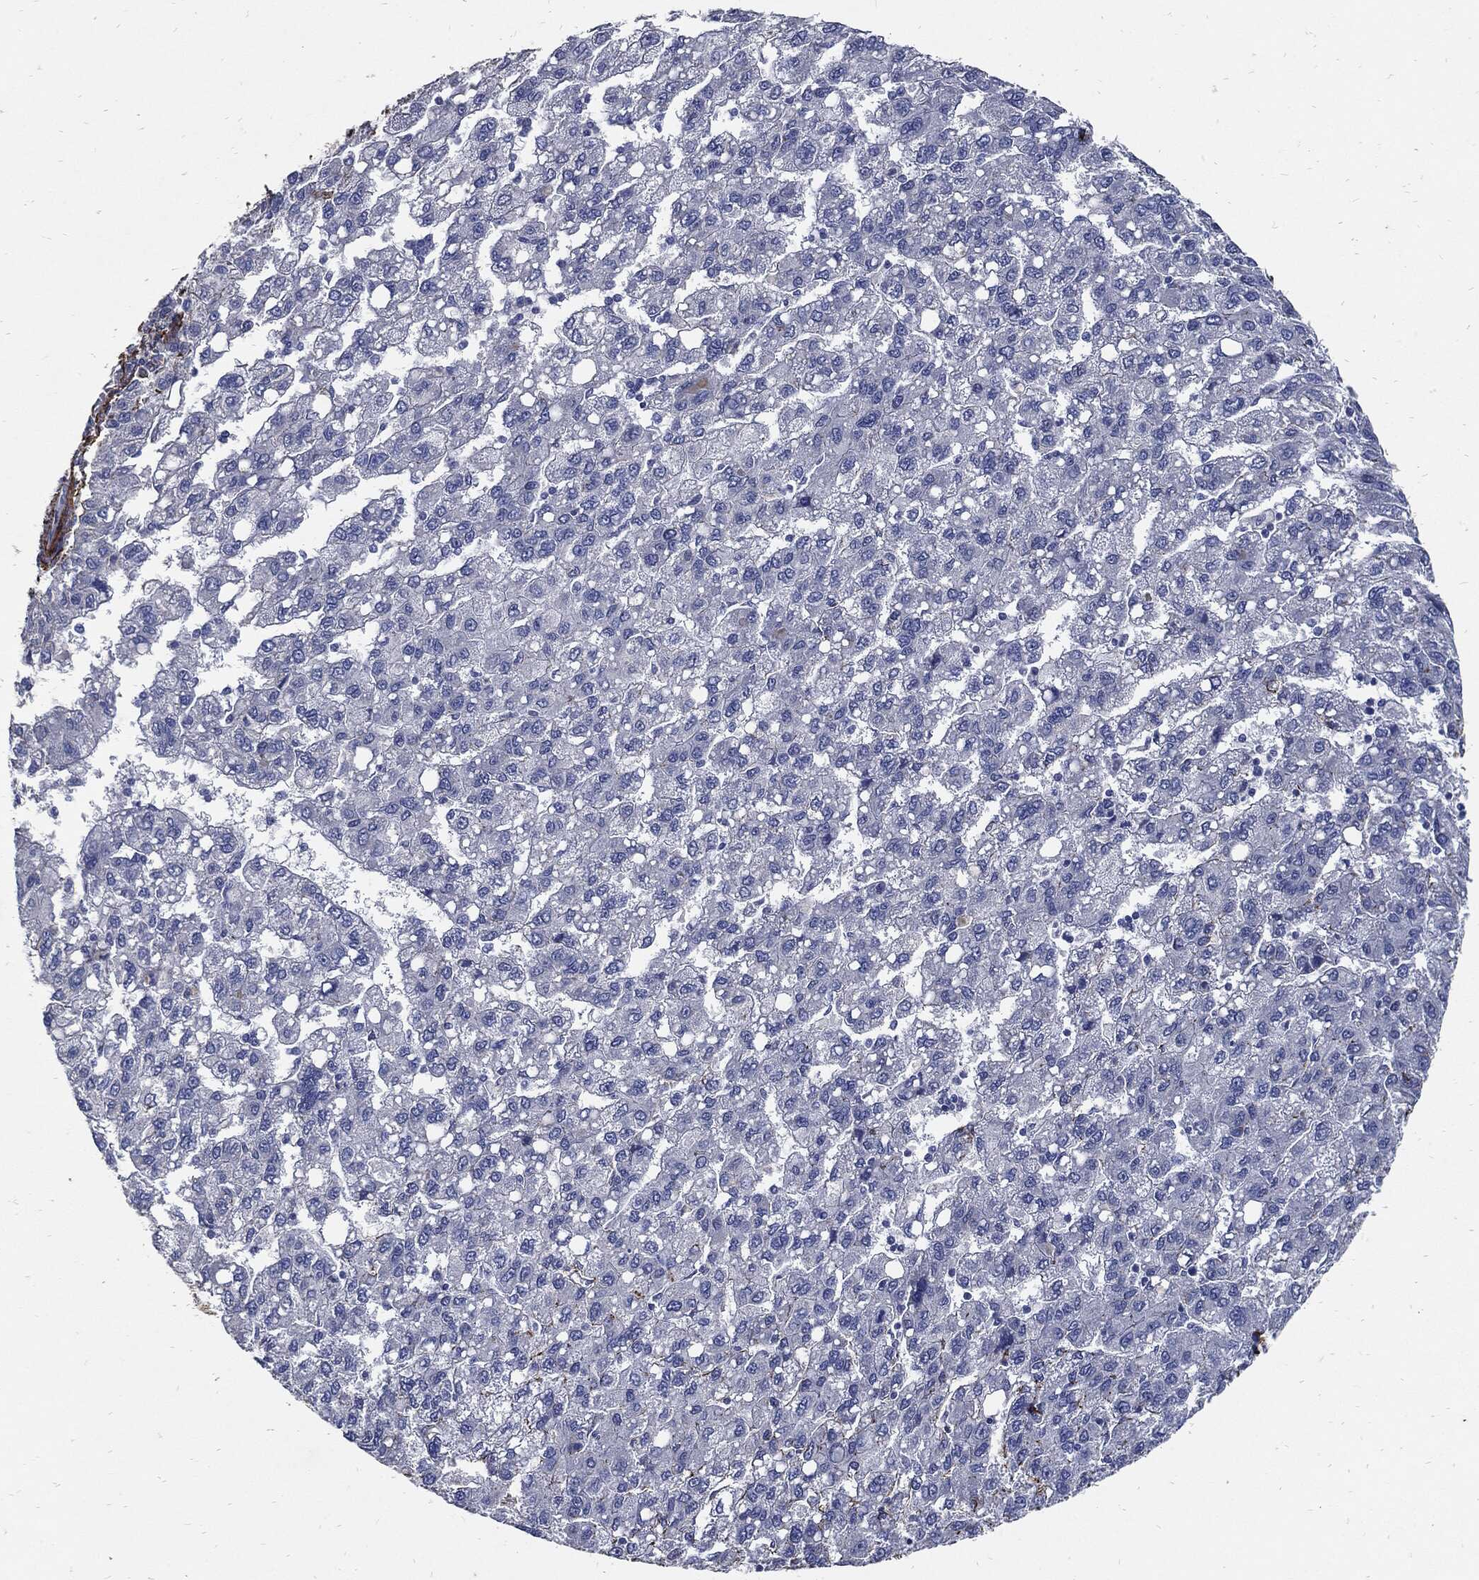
{"staining": {"intensity": "negative", "quantity": "none", "location": "none"}, "tissue": "liver cancer", "cell_type": "Tumor cells", "image_type": "cancer", "snomed": [{"axis": "morphology", "description": "Carcinoma, Hepatocellular, NOS"}, {"axis": "topography", "description": "Liver"}], "caption": "Tumor cells show no significant protein expression in liver cancer.", "gene": "FBN1", "patient": {"sex": "female", "age": 82}}